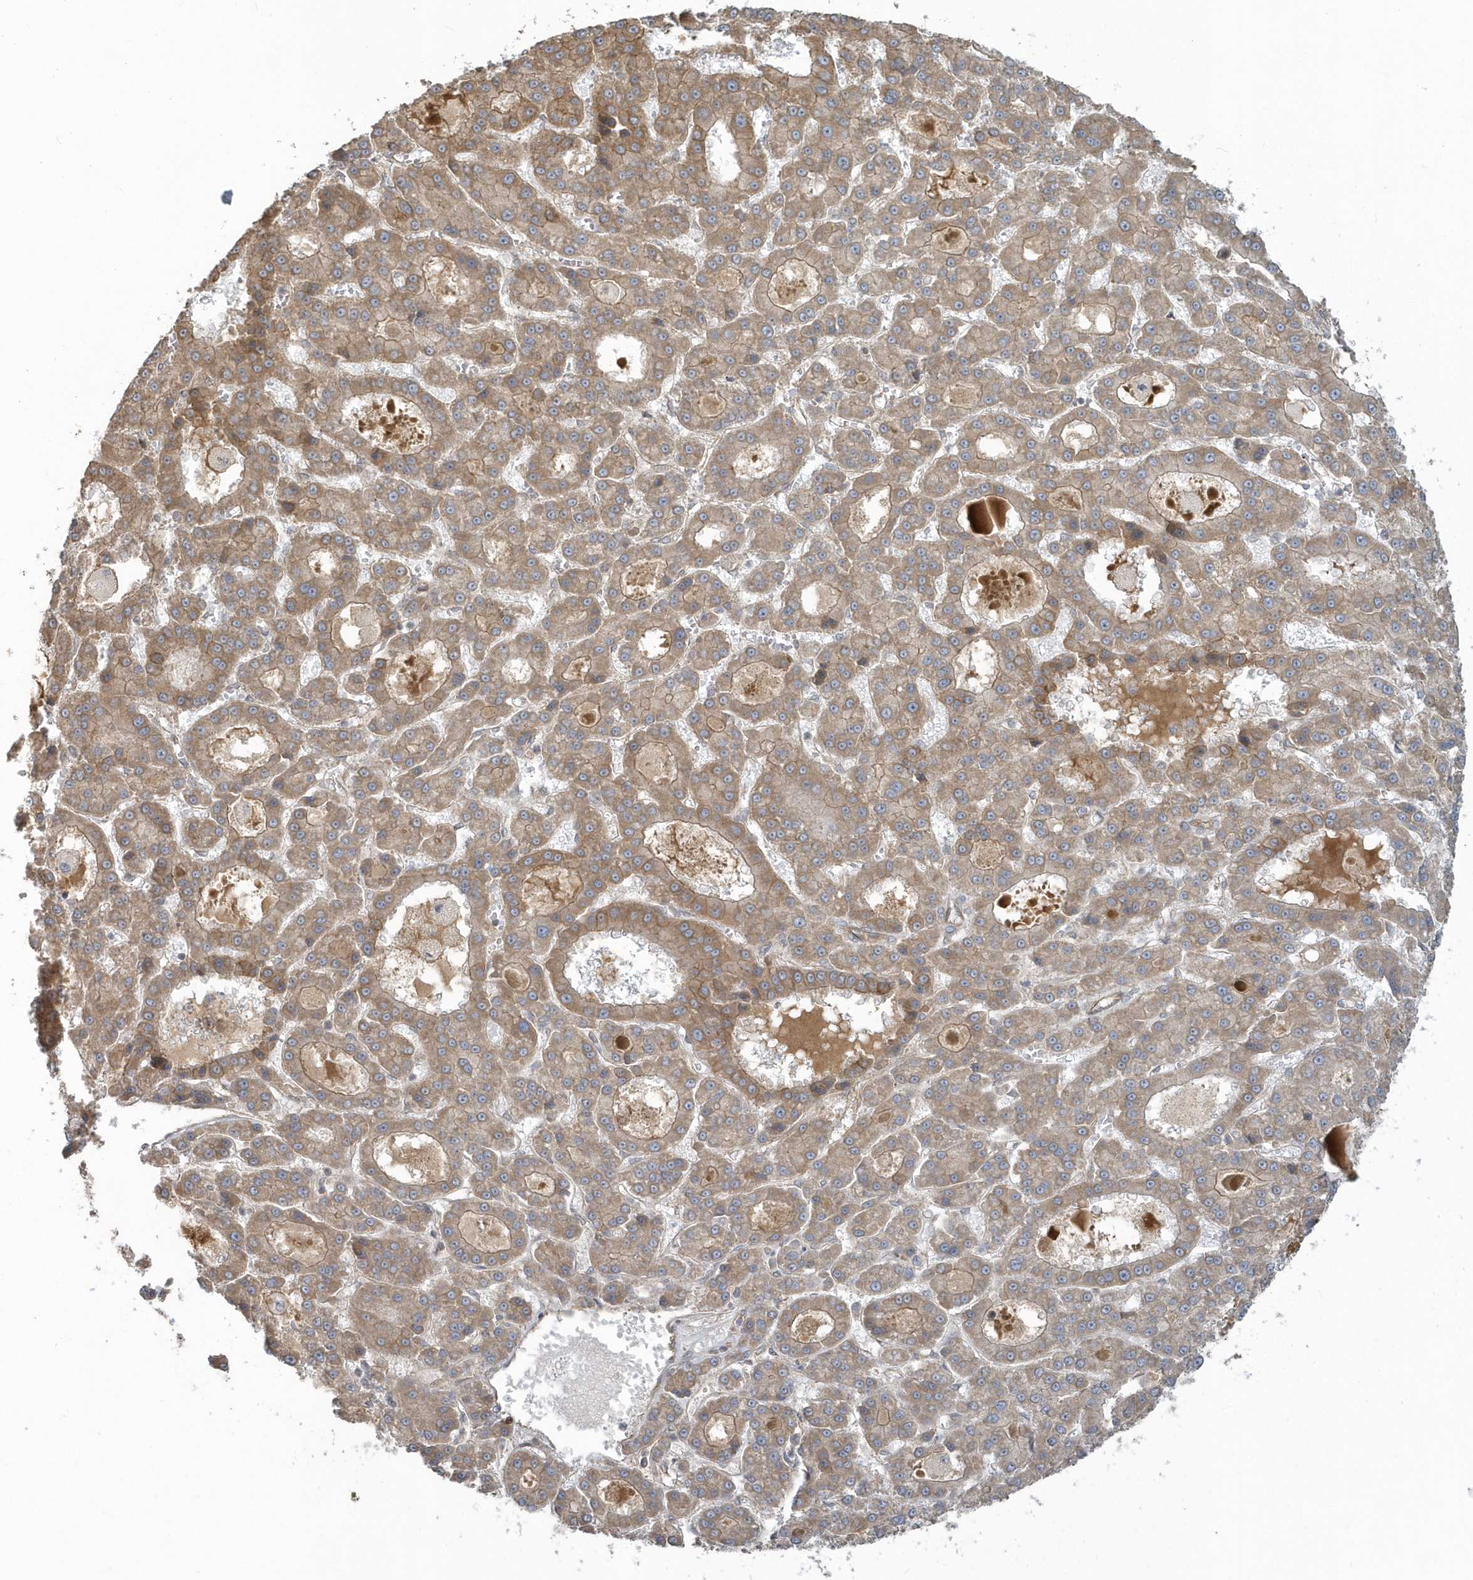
{"staining": {"intensity": "moderate", "quantity": ">75%", "location": "cytoplasmic/membranous"}, "tissue": "liver cancer", "cell_type": "Tumor cells", "image_type": "cancer", "snomed": [{"axis": "morphology", "description": "Carcinoma, Hepatocellular, NOS"}, {"axis": "topography", "description": "Liver"}], "caption": "Liver hepatocellular carcinoma stained with immunohistochemistry reveals moderate cytoplasmic/membranous staining in about >75% of tumor cells.", "gene": "STIM2", "patient": {"sex": "male", "age": 70}}